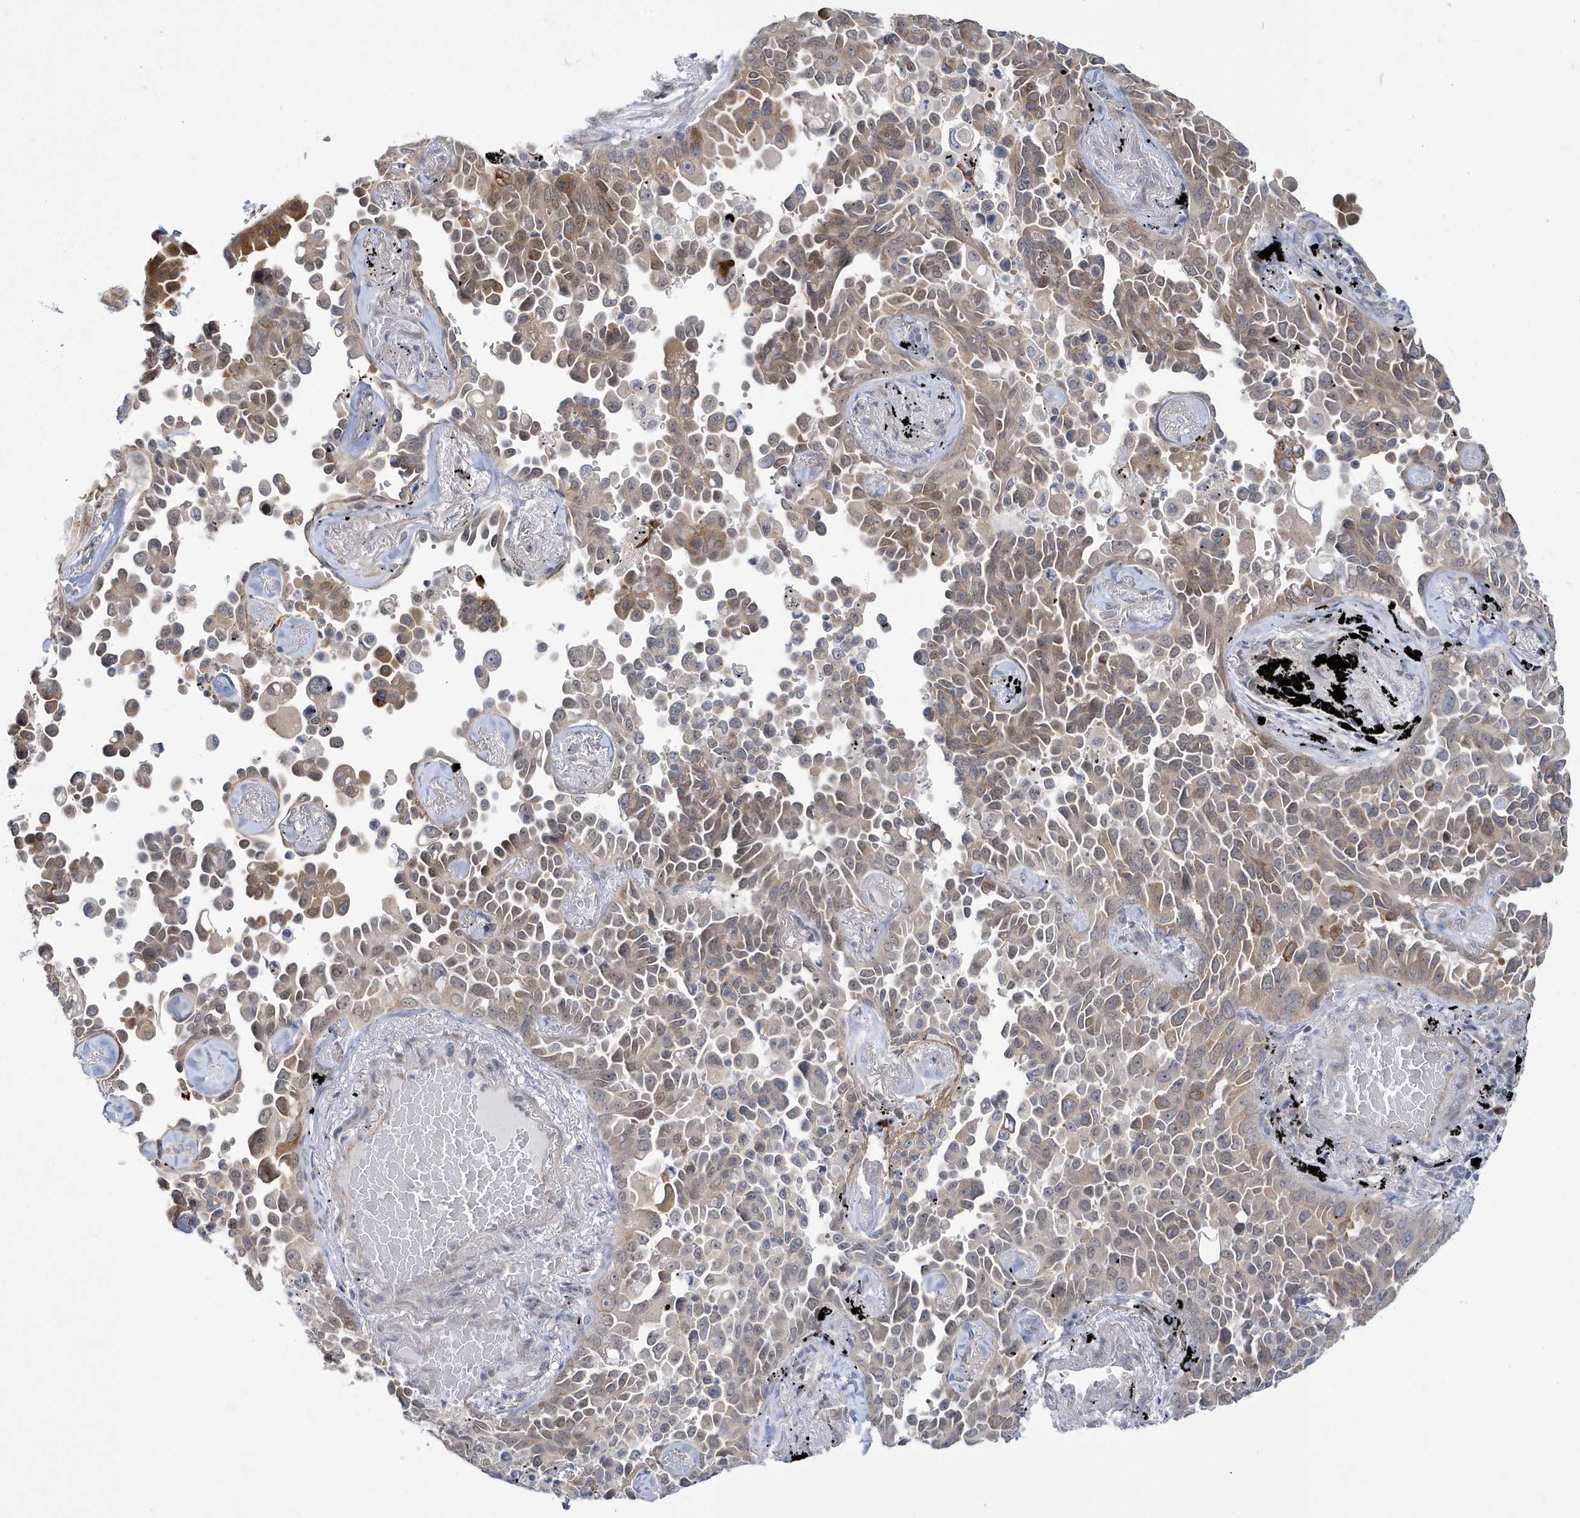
{"staining": {"intensity": "weak", "quantity": "25%-75%", "location": "cytoplasmic/membranous,nuclear"}, "tissue": "lung cancer", "cell_type": "Tumor cells", "image_type": "cancer", "snomed": [{"axis": "morphology", "description": "Adenocarcinoma, NOS"}, {"axis": "topography", "description": "Lung"}], "caption": "High-power microscopy captured an IHC micrograph of lung cancer, revealing weak cytoplasmic/membranous and nuclear staining in approximately 25%-75% of tumor cells.", "gene": "ZNF654", "patient": {"sex": "female", "age": 67}}